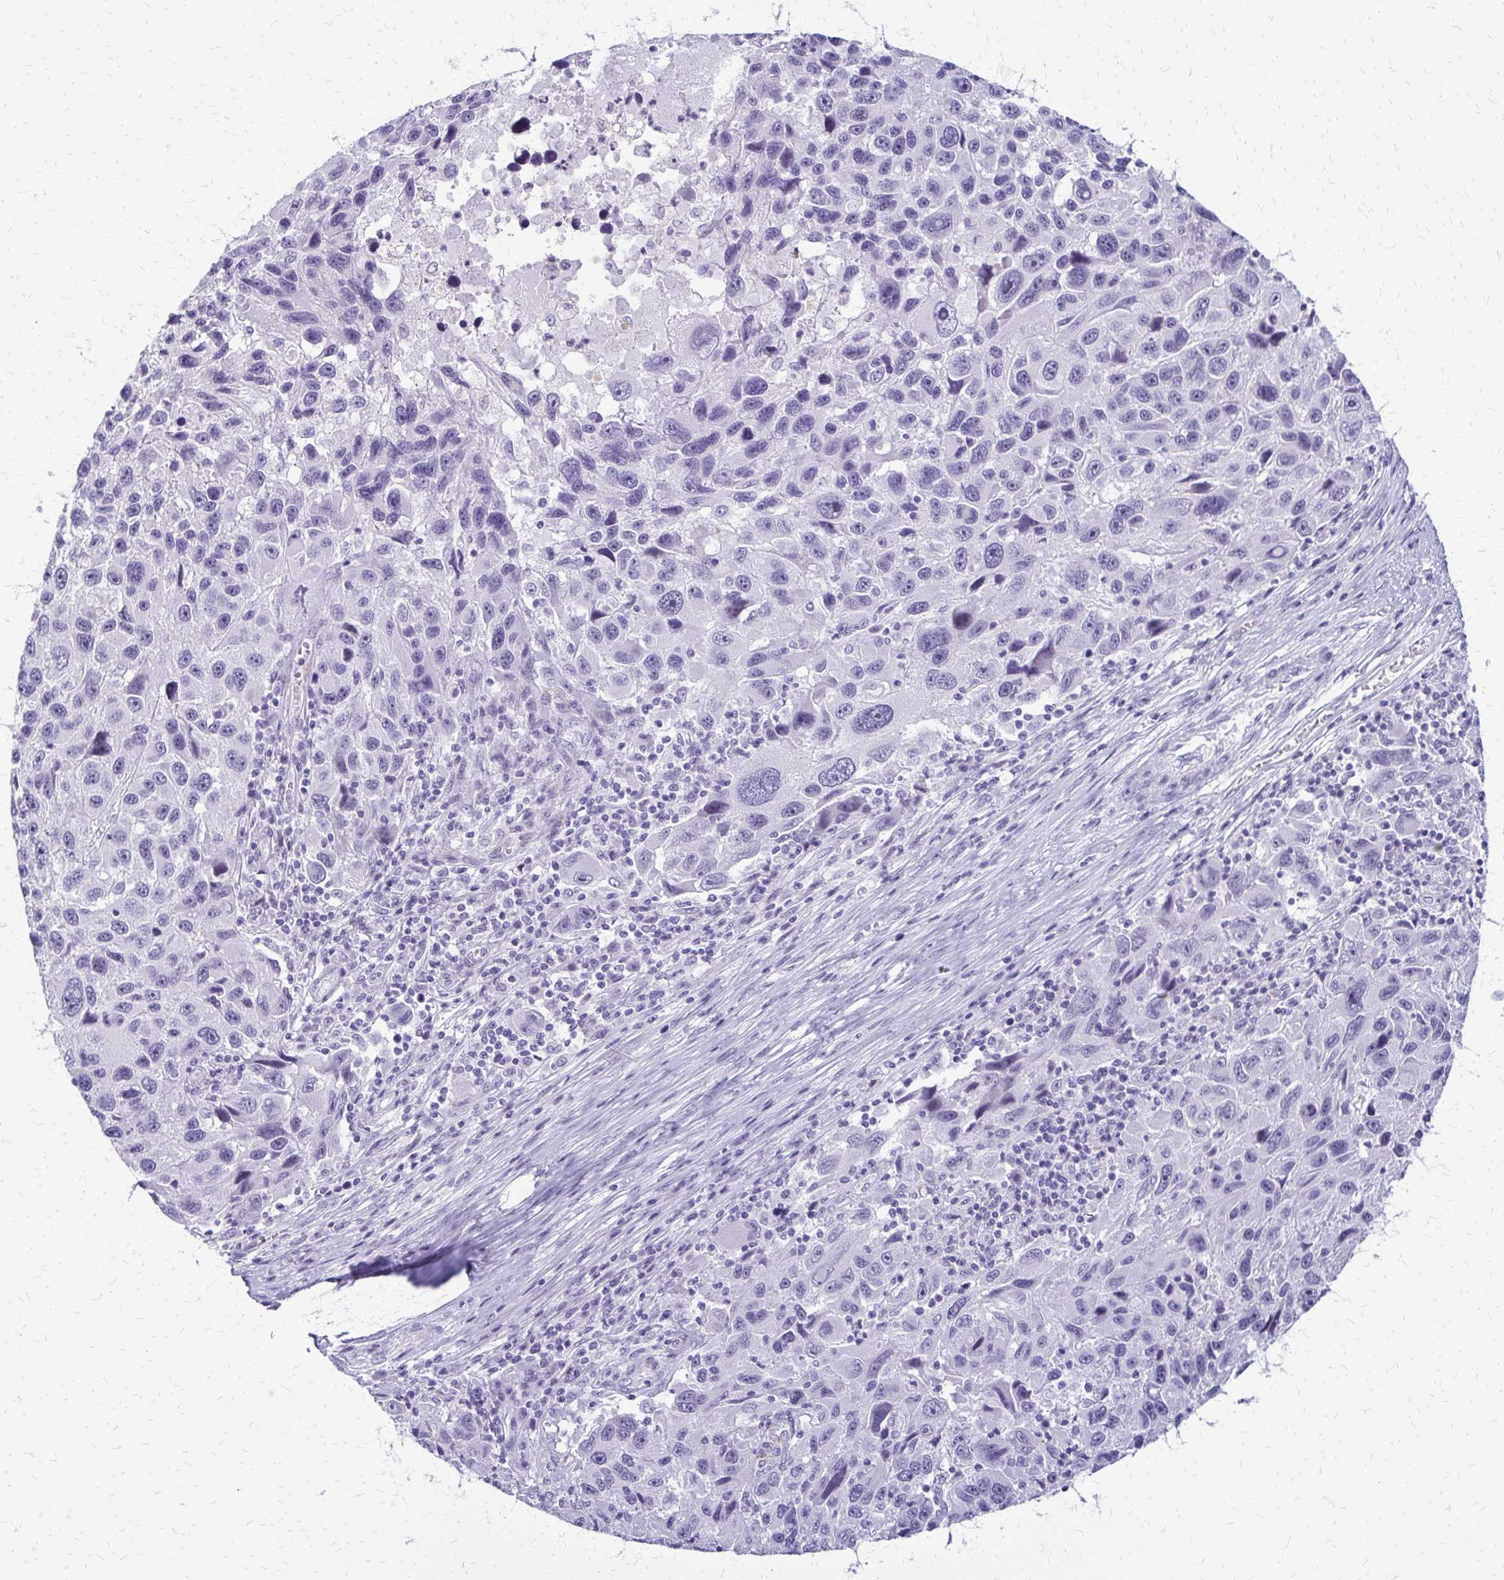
{"staining": {"intensity": "negative", "quantity": "none", "location": "none"}, "tissue": "melanoma", "cell_type": "Tumor cells", "image_type": "cancer", "snomed": [{"axis": "morphology", "description": "Malignant melanoma, NOS"}, {"axis": "topography", "description": "Skin"}], "caption": "An IHC image of malignant melanoma is shown. There is no staining in tumor cells of malignant melanoma.", "gene": "FAM162B", "patient": {"sex": "male", "age": 53}}